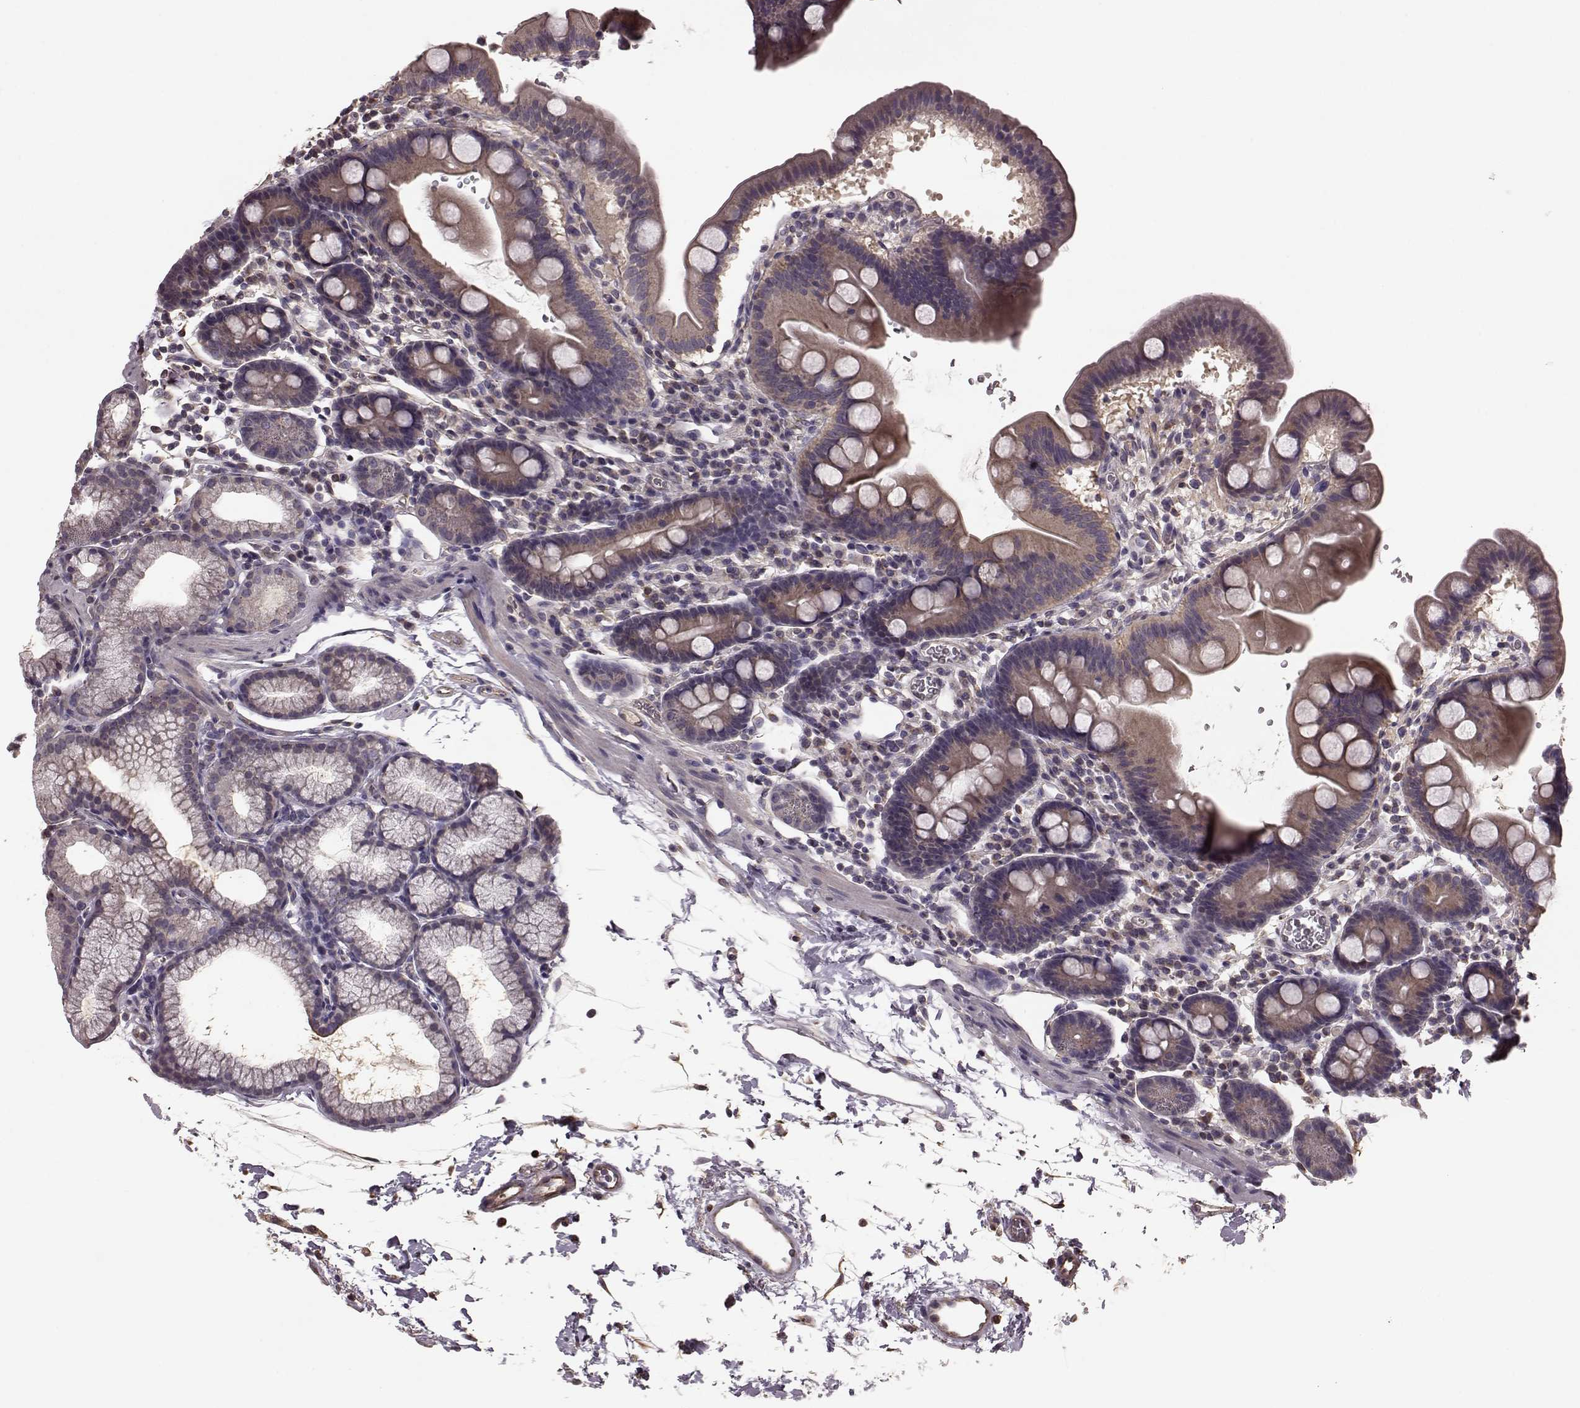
{"staining": {"intensity": "weak", "quantity": ">75%", "location": "cytoplasmic/membranous"}, "tissue": "duodenum", "cell_type": "Glandular cells", "image_type": "normal", "snomed": [{"axis": "morphology", "description": "Normal tissue, NOS"}, {"axis": "topography", "description": "Duodenum"}], "caption": "High-power microscopy captured an immunohistochemistry (IHC) photomicrograph of benign duodenum, revealing weak cytoplasmic/membranous expression in about >75% of glandular cells.", "gene": "NTF3", "patient": {"sex": "male", "age": 59}}